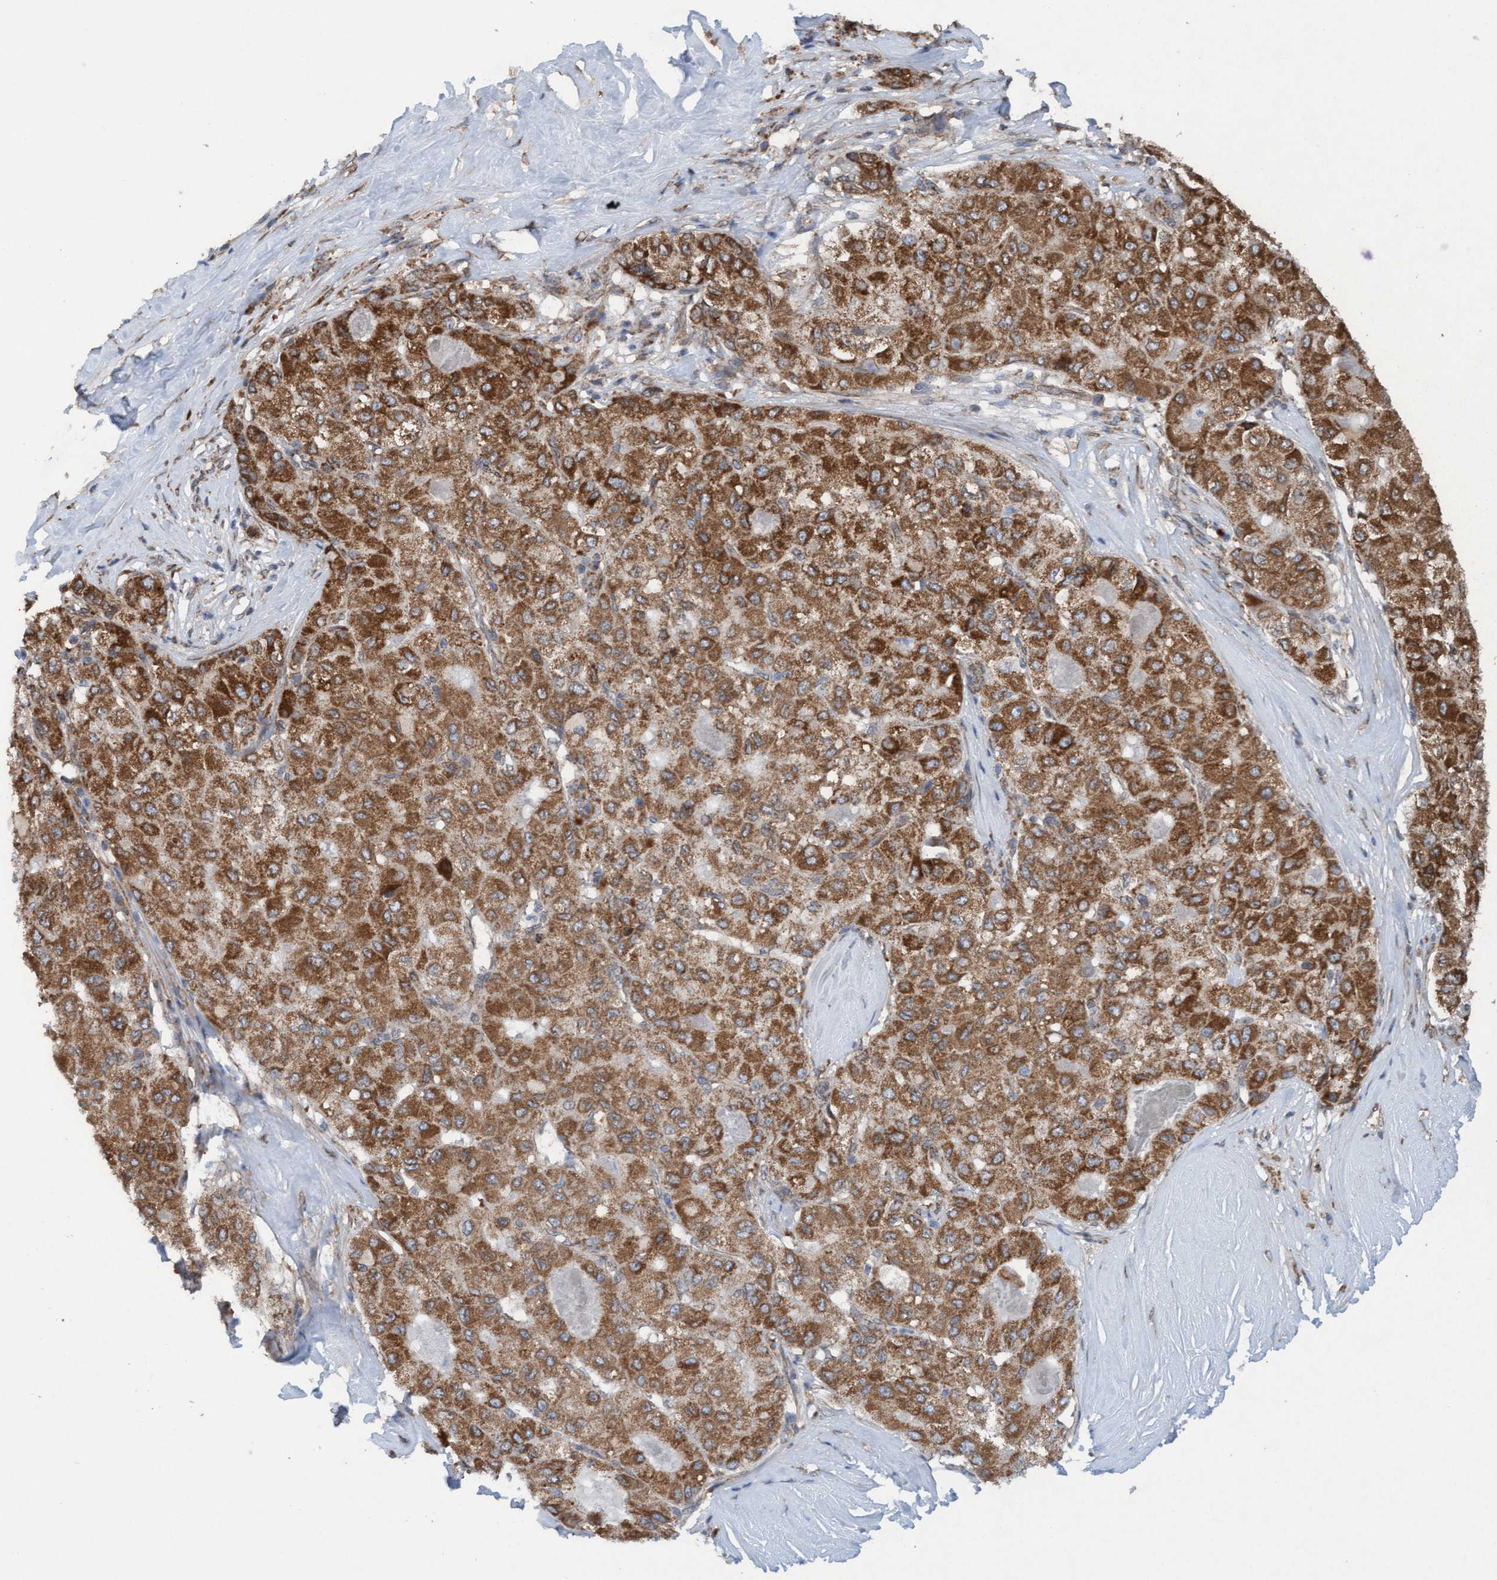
{"staining": {"intensity": "strong", "quantity": ">75%", "location": "cytoplasmic/membranous"}, "tissue": "liver cancer", "cell_type": "Tumor cells", "image_type": "cancer", "snomed": [{"axis": "morphology", "description": "Carcinoma, Hepatocellular, NOS"}, {"axis": "topography", "description": "Liver"}], "caption": "This photomicrograph exhibits immunohistochemistry staining of liver cancer (hepatocellular carcinoma), with high strong cytoplasmic/membranous staining in approximately >75% of tumor cells.", "gene": "MRPS23", "patient": {"sex": "male", "age": 80}}